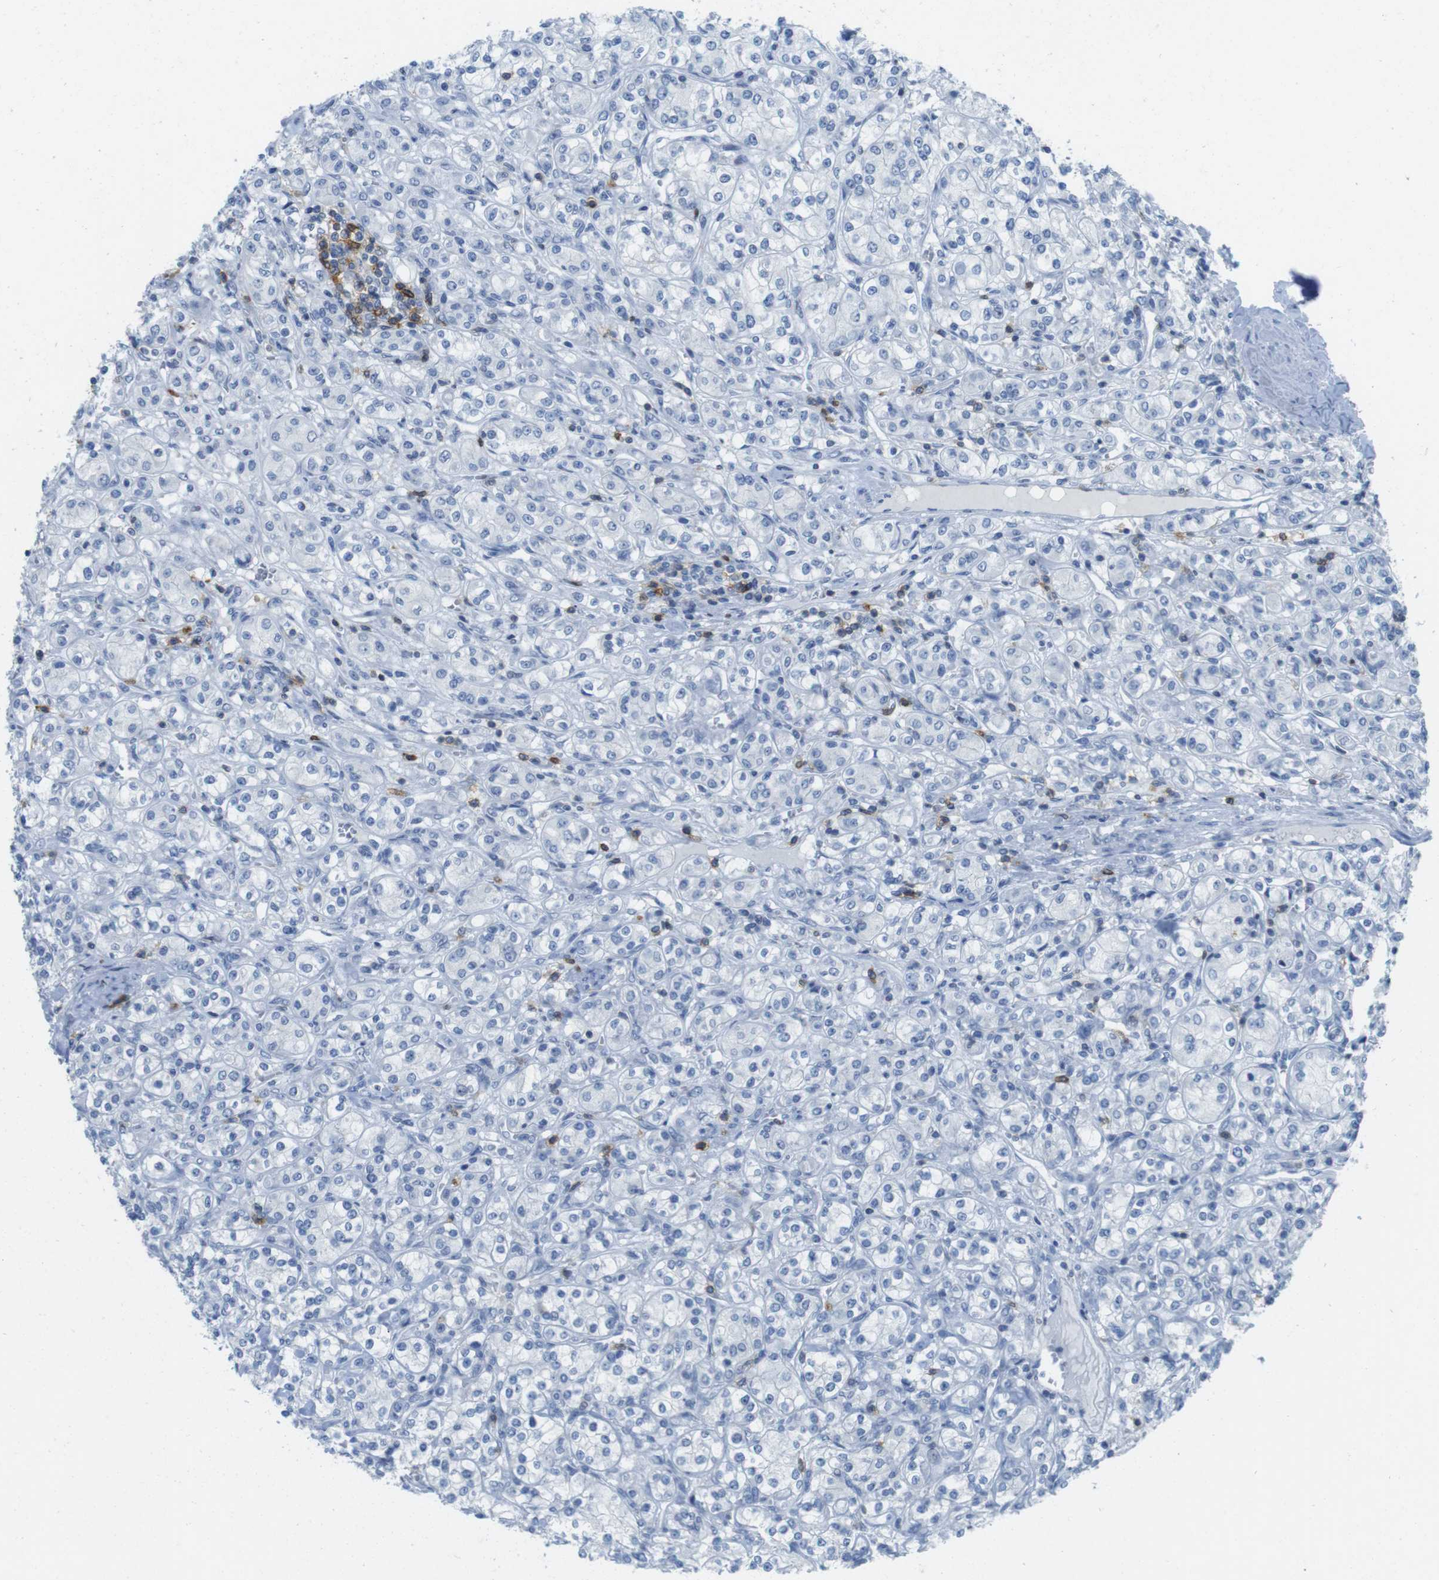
{"staining": {"intensity": "negative", "quantity": "none", "location": "none"}, "tissue": "renal cancer", "cell_type": "Tumor cells", "image_type": "cancer", "snomed": [{"axis": "morphology", "description": "Adenocarcinoma, NOS"}, {"axis": "topography", "description": "Kidney"}], "caption": "This is an immunohistochemistry (IHC) image of renal adenocarcinoma. There is no positivity in tumor cells.", "gene": "CD5", "patient": {"sex": "male", "age": 77}}